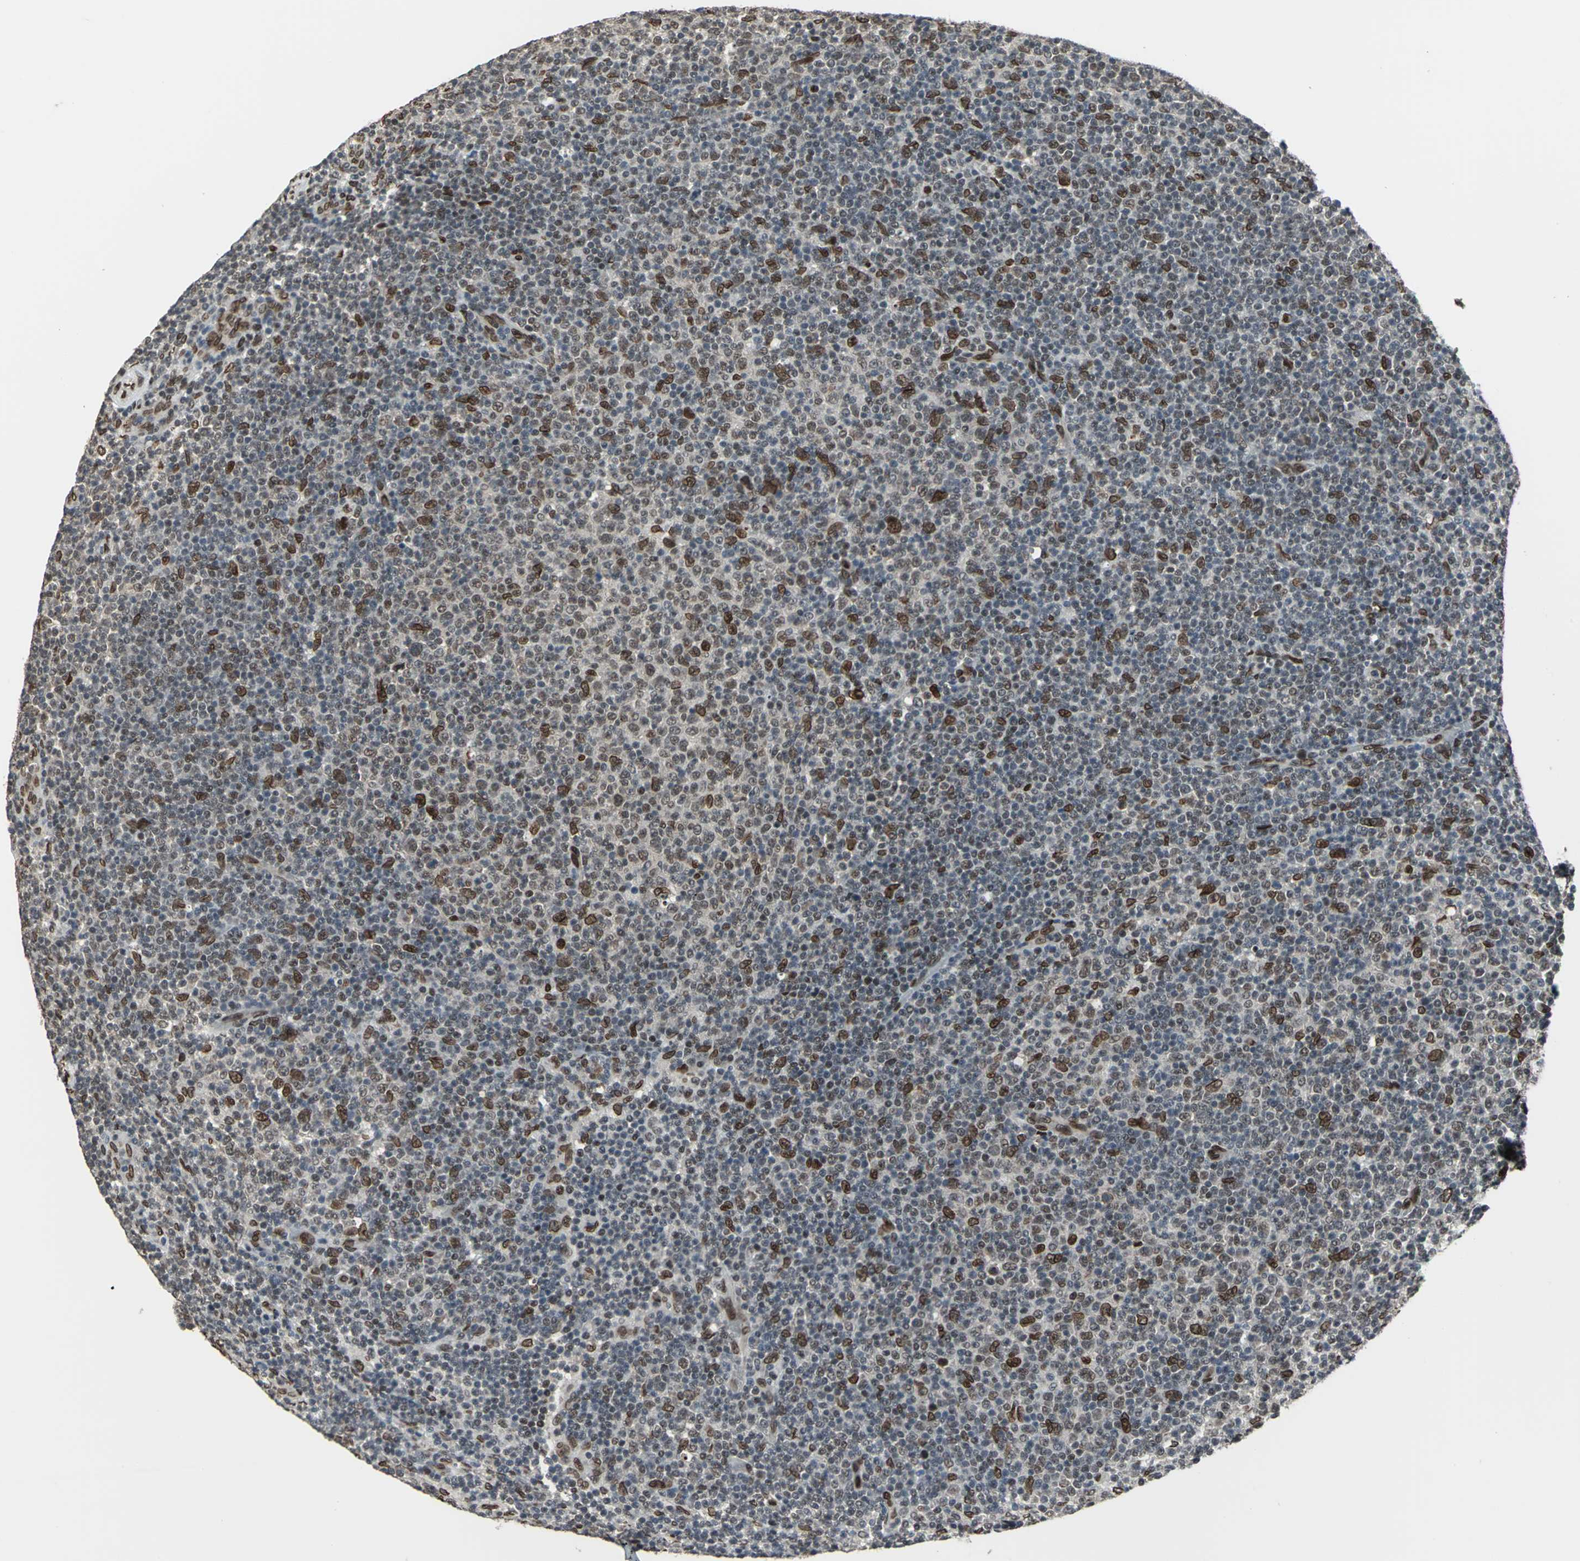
{"staining": {"intensity": "moderate", "quantity": "25%-75%", "location": "nuclear"}, "tissue": "lymphoma", "cell_type": "Tumor cells", "image_type": "cancer", "snomed": [{"axis": "morphology", "description": "Malignant lymphoma, non-Hodgkin's type, Low grade"}, {"axis": "topography", "description": "Lymph node"}], "caption": "This micrograph displays malignant lymphoma, non-Hodgkin's type (low-grade) stained with immunohistochemistry (IHC) to label a protein in brown. The nuclear of tumor cells show moderate positivity for the protein. Nuclei are counter-stained blue.", "gene": "ISY1", "patient": {"sex": "male", "age": 70}}